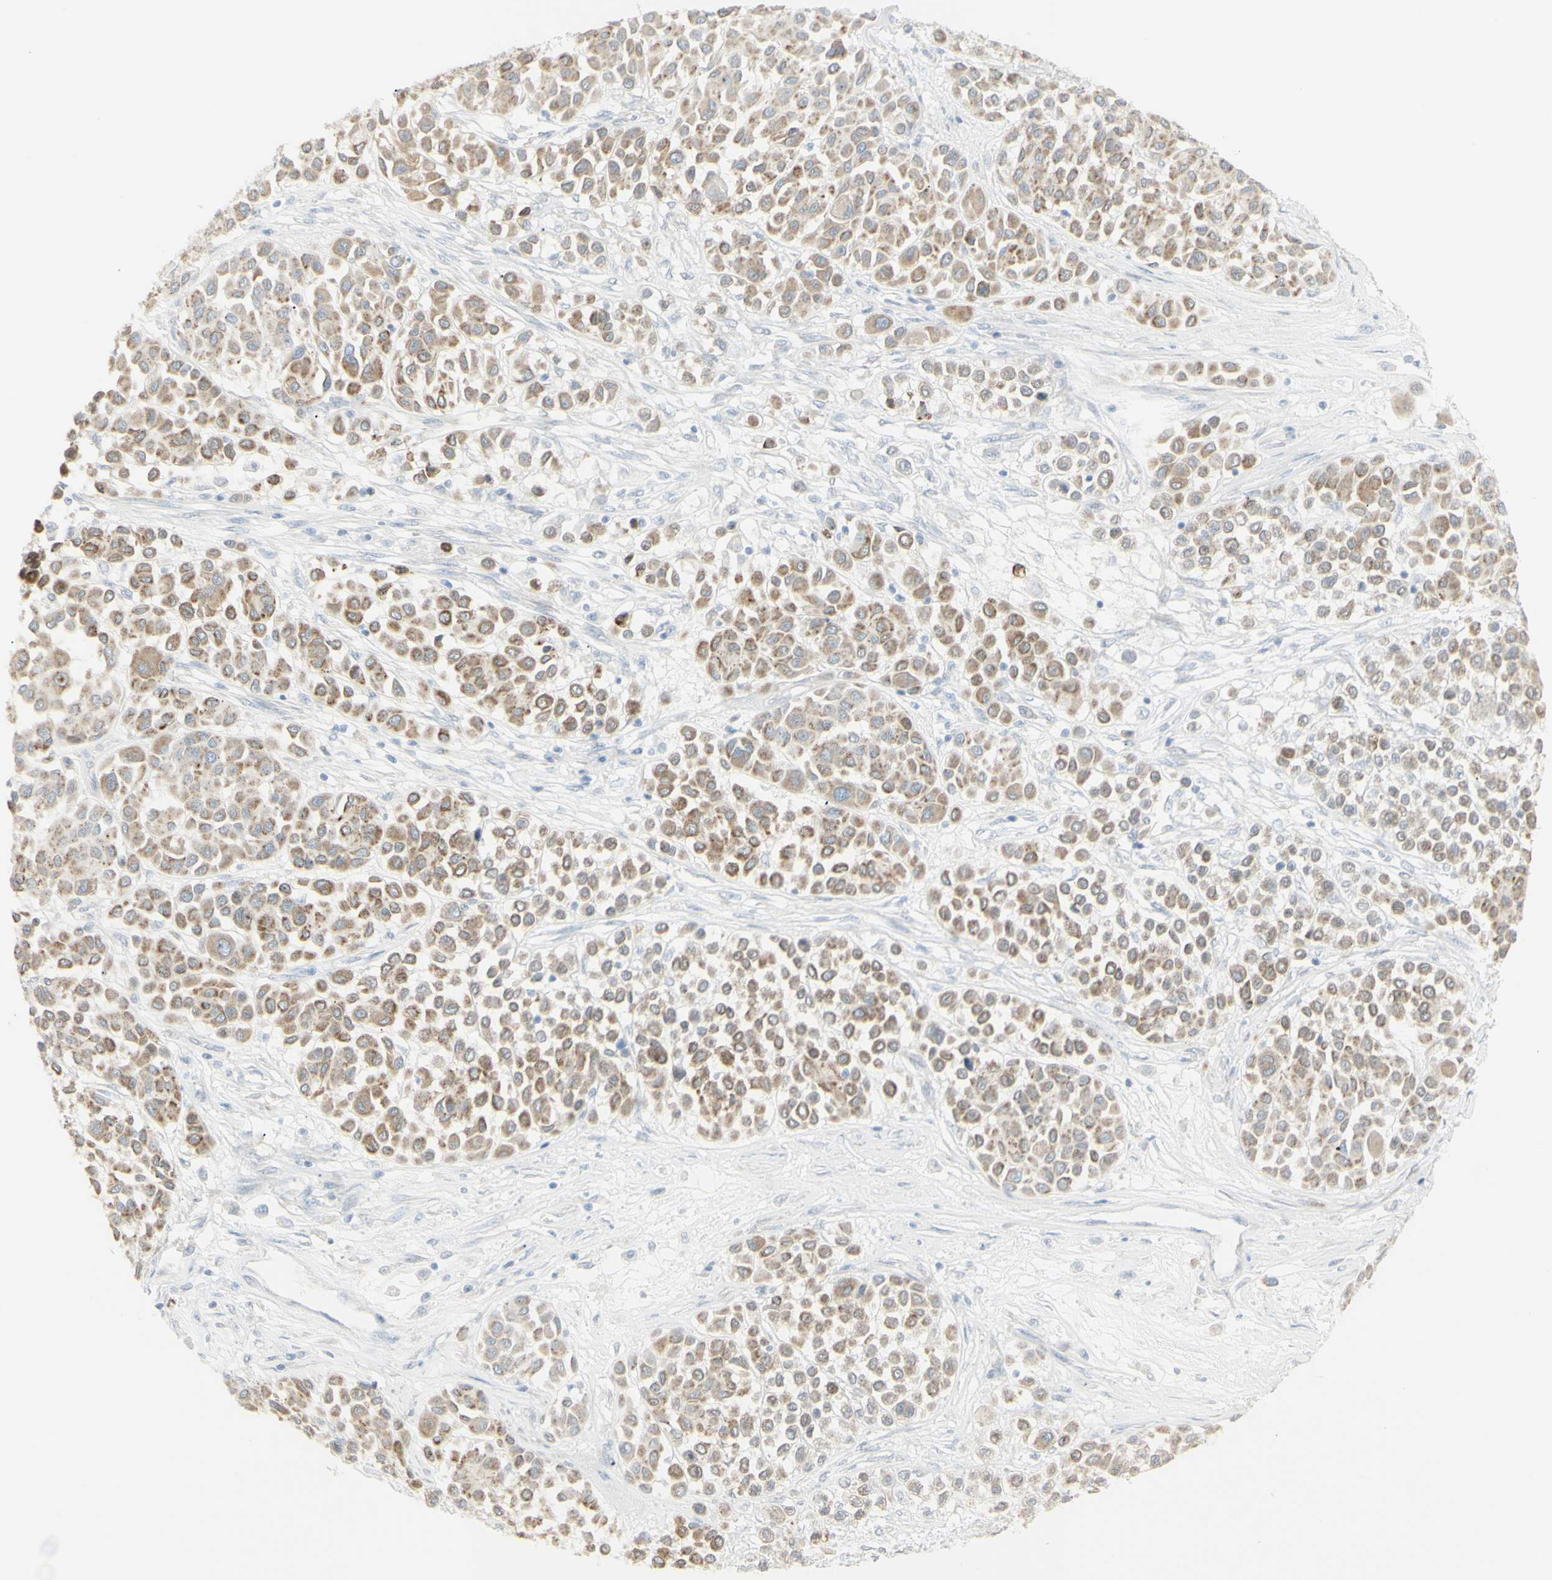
{"staining": {"intensity": "moderate", "quantity": ">75%", "location": "cytoplasmic/membranous"}, "tissue": "melanoma", "cell_type": "Tumor cells", "image_type": "cancer", "snomed": [{"axis": "morphology", "description": "Malignant melanoma, Metastatic site"}, {"axis": "topography", "description": "Soft tissue"}], "caption": "Tumor cells exhibit medium levels of moderate cytoplasmic/membranous positivity in about >75% of cells in human malignant melanoma (metastatic site).", "gene": "NDST4", "patient": {"sex": "male", "age": 41}}